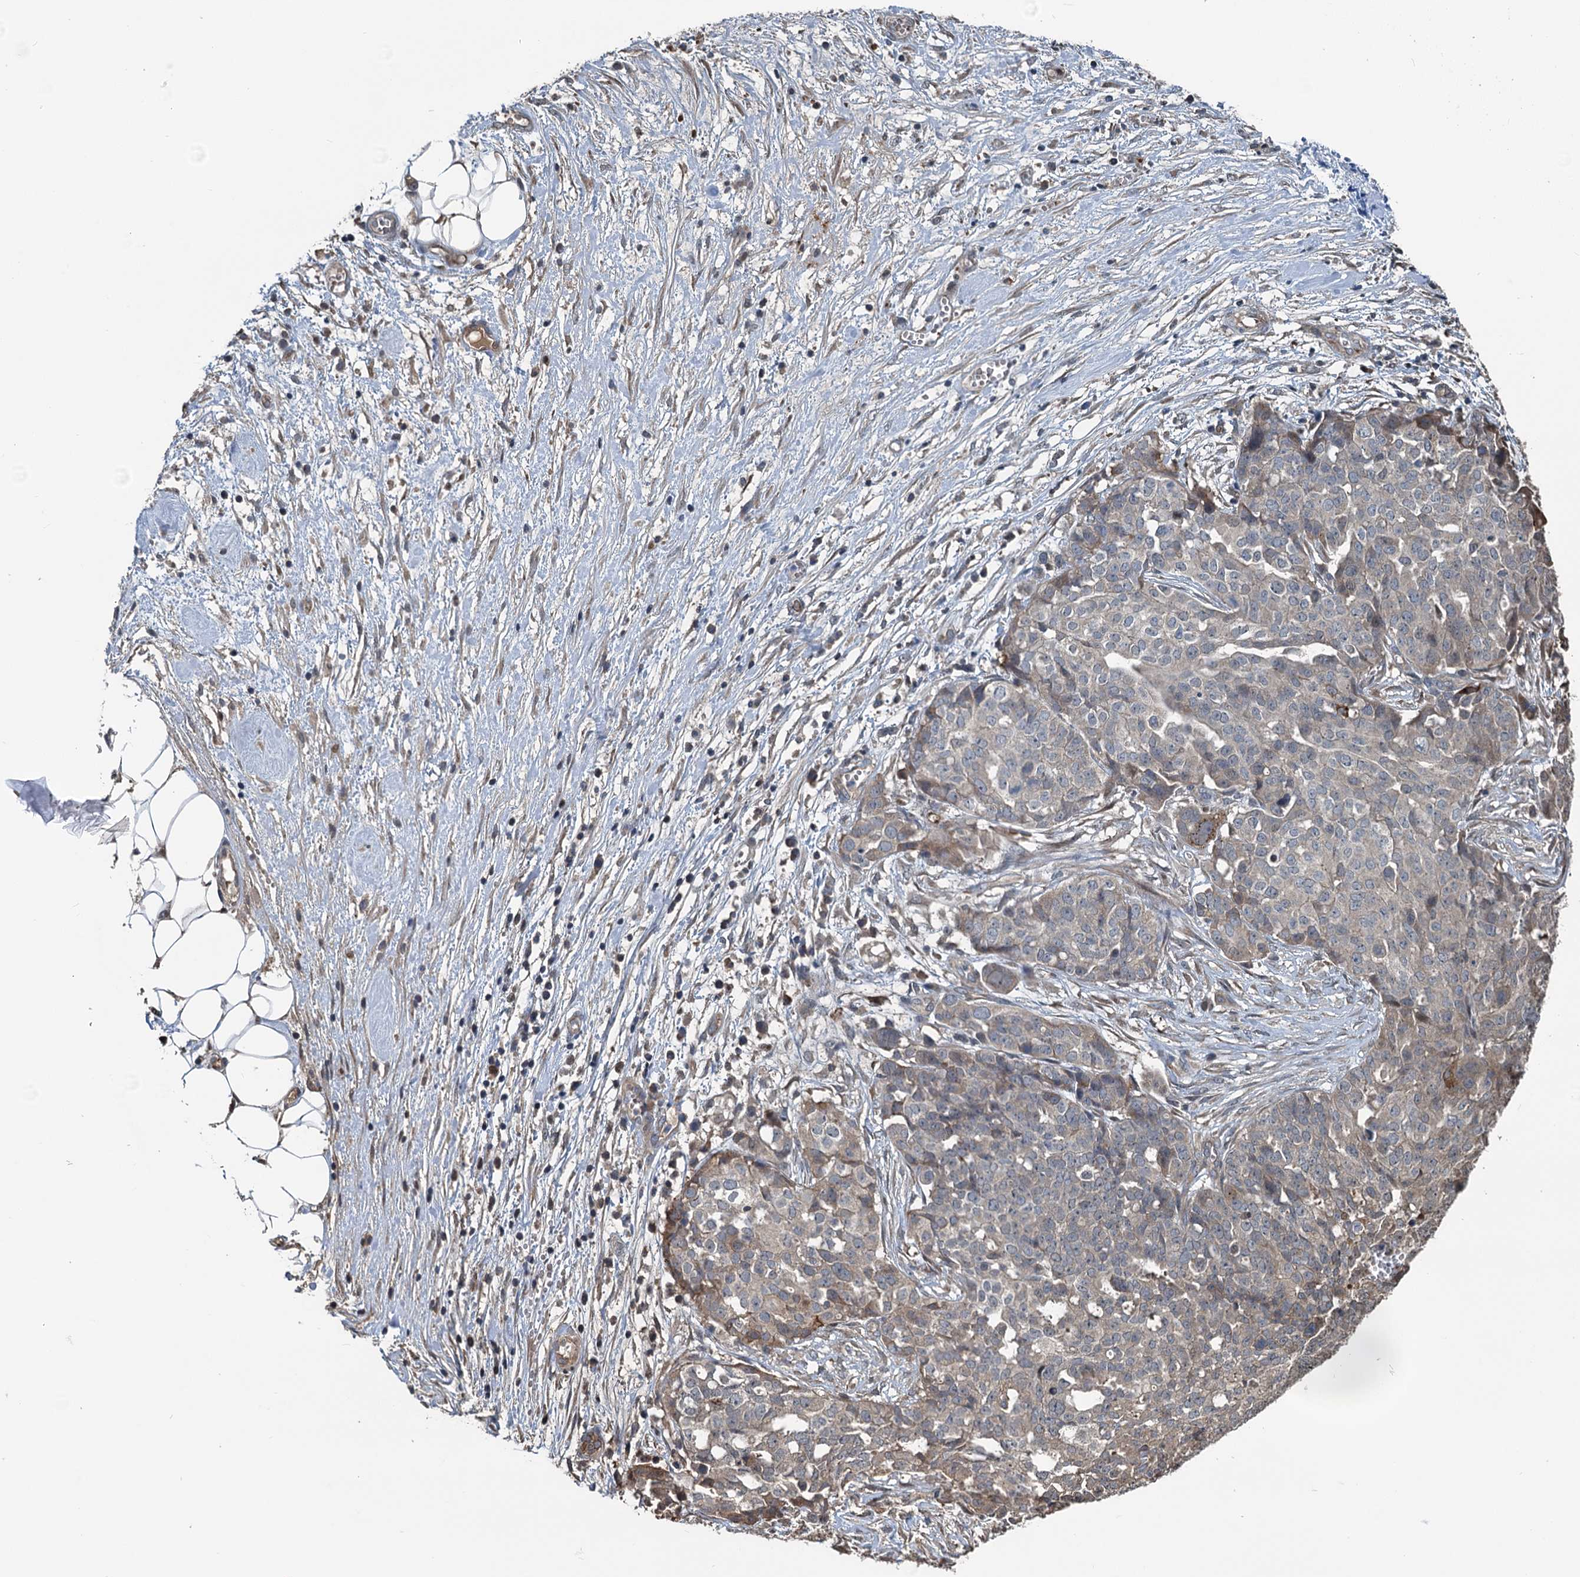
{"staining": {"intensity": "weak", "quantity": "<25%", "location": "cytoplasmic/membranous"}, "tissue": "ovarian cancer", "cell_type": "Tumor cells", "image_type": "cancer", "snomed": [{"axis": "morphology", "description": "Cystadenocarcinoma, serous, NOS"}, {"axis": "topography", "description": "Soft tissue"}, {"axis": "topography", "description": "Ovary"}], "caption": "A histopathology image of human serous cystadenocarcinoma (ovarian) is negative for staining in tumor cells.", "gene": "TEDC1", "patient": {"sex": "female", "age": 57}}